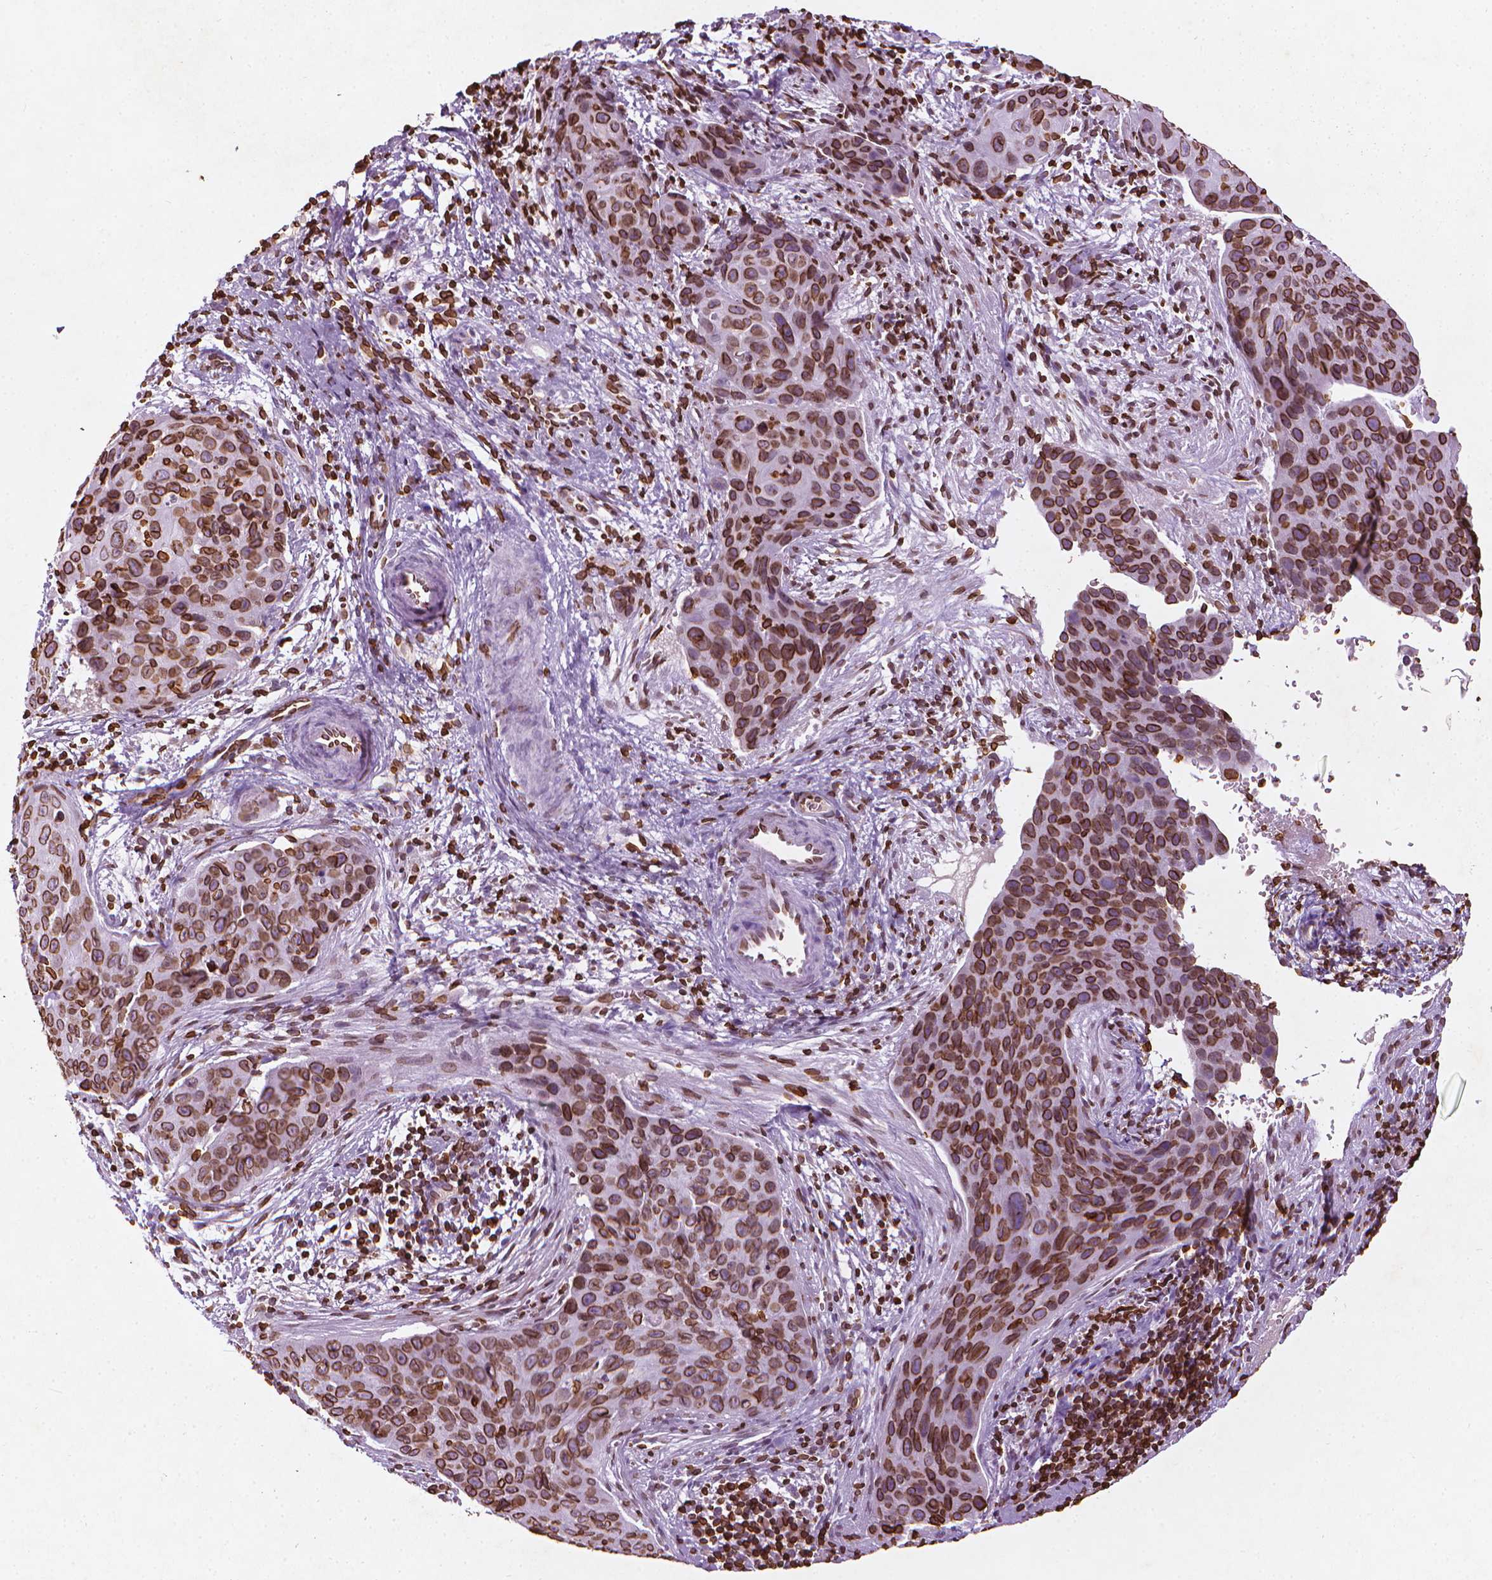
{"staining": {"intensity": "strong", "quantity": ">75%", "location": "cytoplasmic/membranous,nuclear"}, "tissue": "cervical cancer", "cell_type": "Tumor cells", "image_type": "cancer", "snomed": [{"axis": "morphology", "description": "Squamous cell carcinoma, NOS"}, {"axis": "topography", "description": "Cervix"}], "caption": "A high-resolution histopathology image shows IHC staining of squamous cell carcinoma (cervical), which shows strong cytoplasmic/membranous and nuclear positivity in approximately >75% of tumor cells. The protein of interest is shown in brown color, while the nuclei are stained blue.", "gene": "LMNB1", "patient": {"sex": "female", "age": 35}}